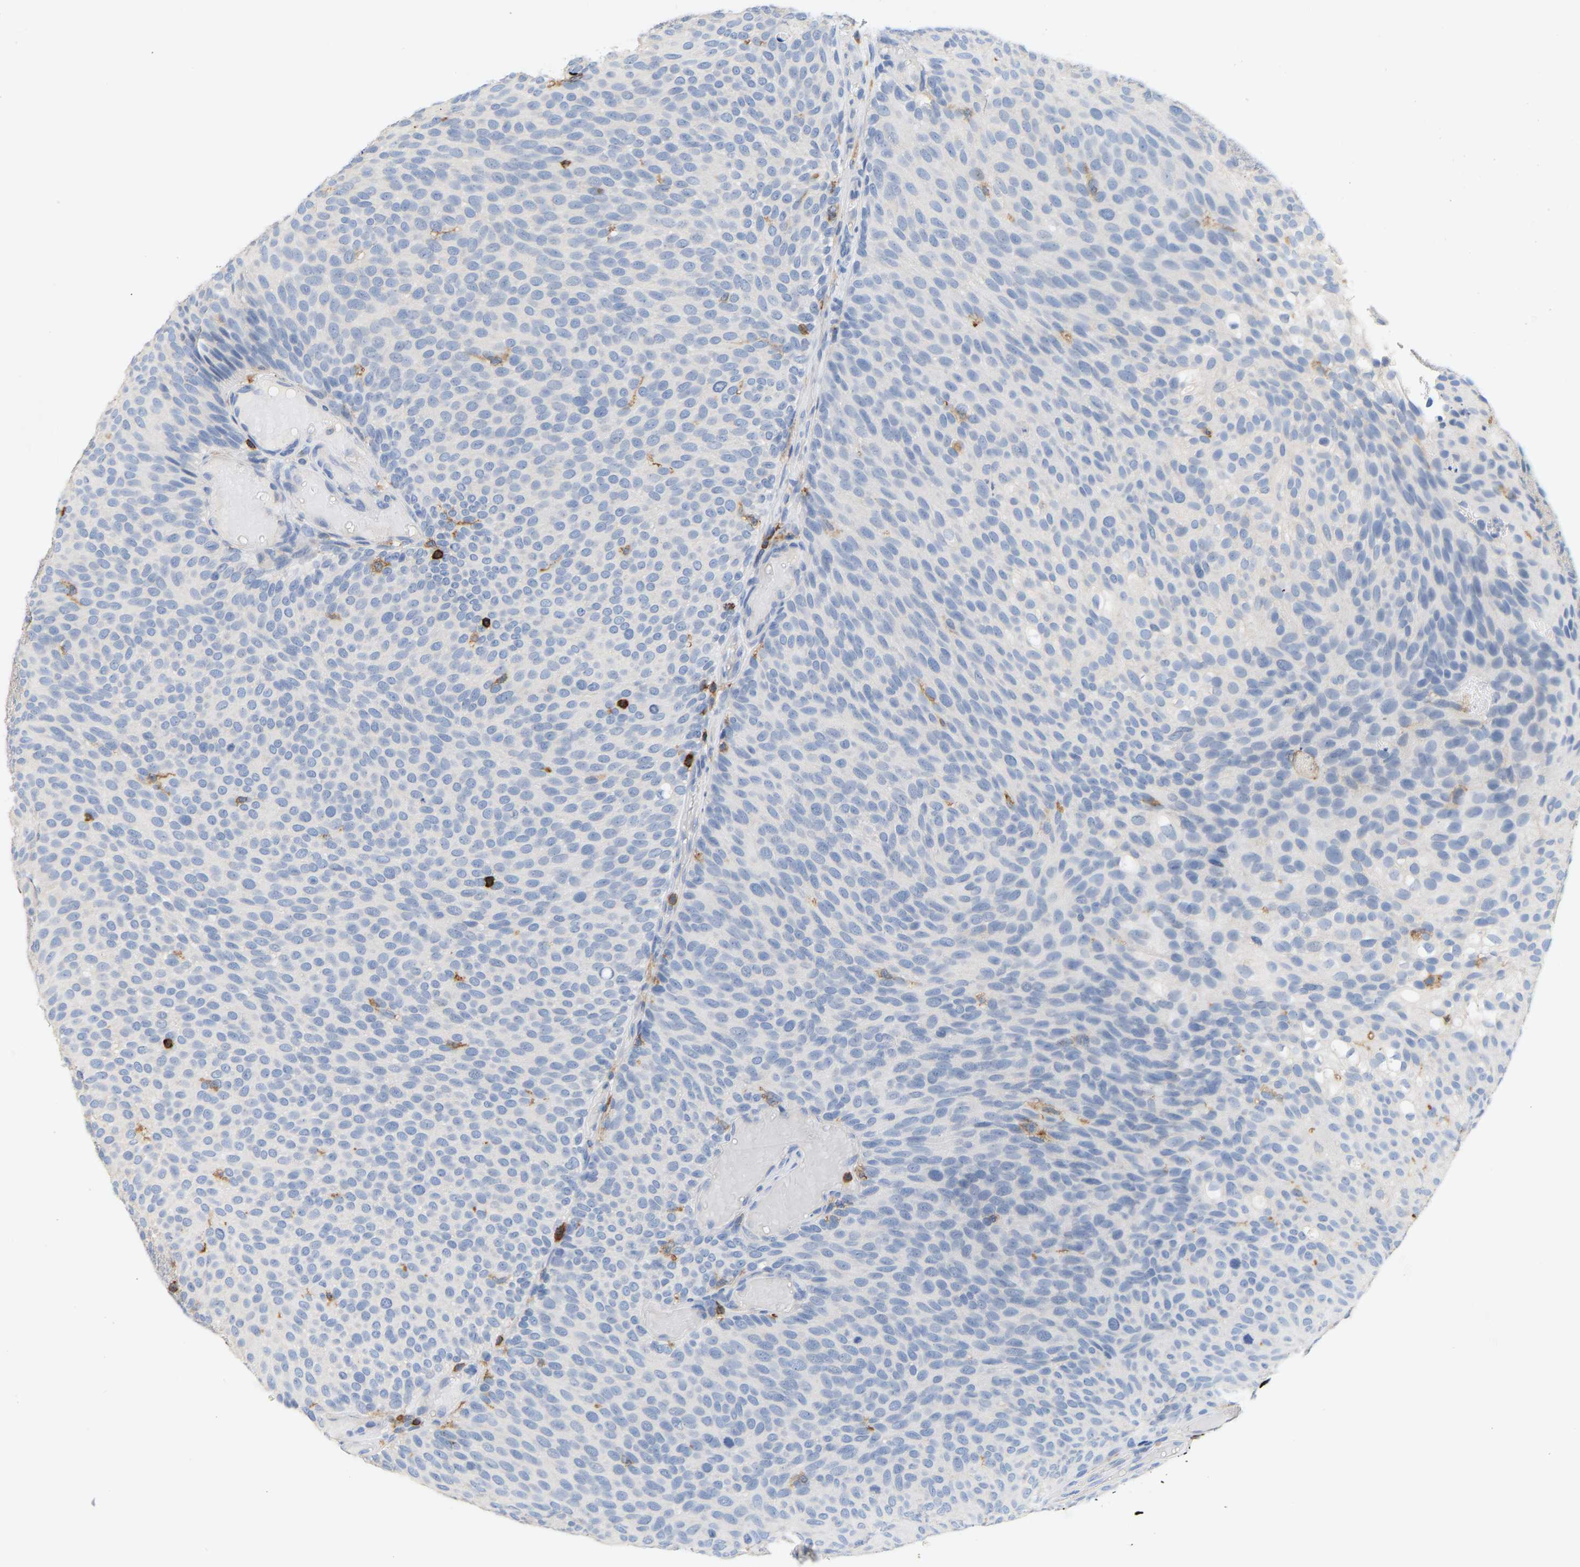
{"staining": {"intensity": "negative", "quantity": "none", "location": "none"}, "tissue": "urothelial cancer", "cell_type": "Tumor cells", "image_type": "cancer", "snomed": [{"axis": "morphology", "description": "Urothelial carcinoma, Low grade"}, {"axis": "topography", "description": "Urinary bladder"}], "caption": "Urothelial carcinoma (low-grade) was stained to show a protein in brown. There is no significant expression in tumor cells.", "gene": "EVL", "patient": {"sex": "male", "age": 78}}